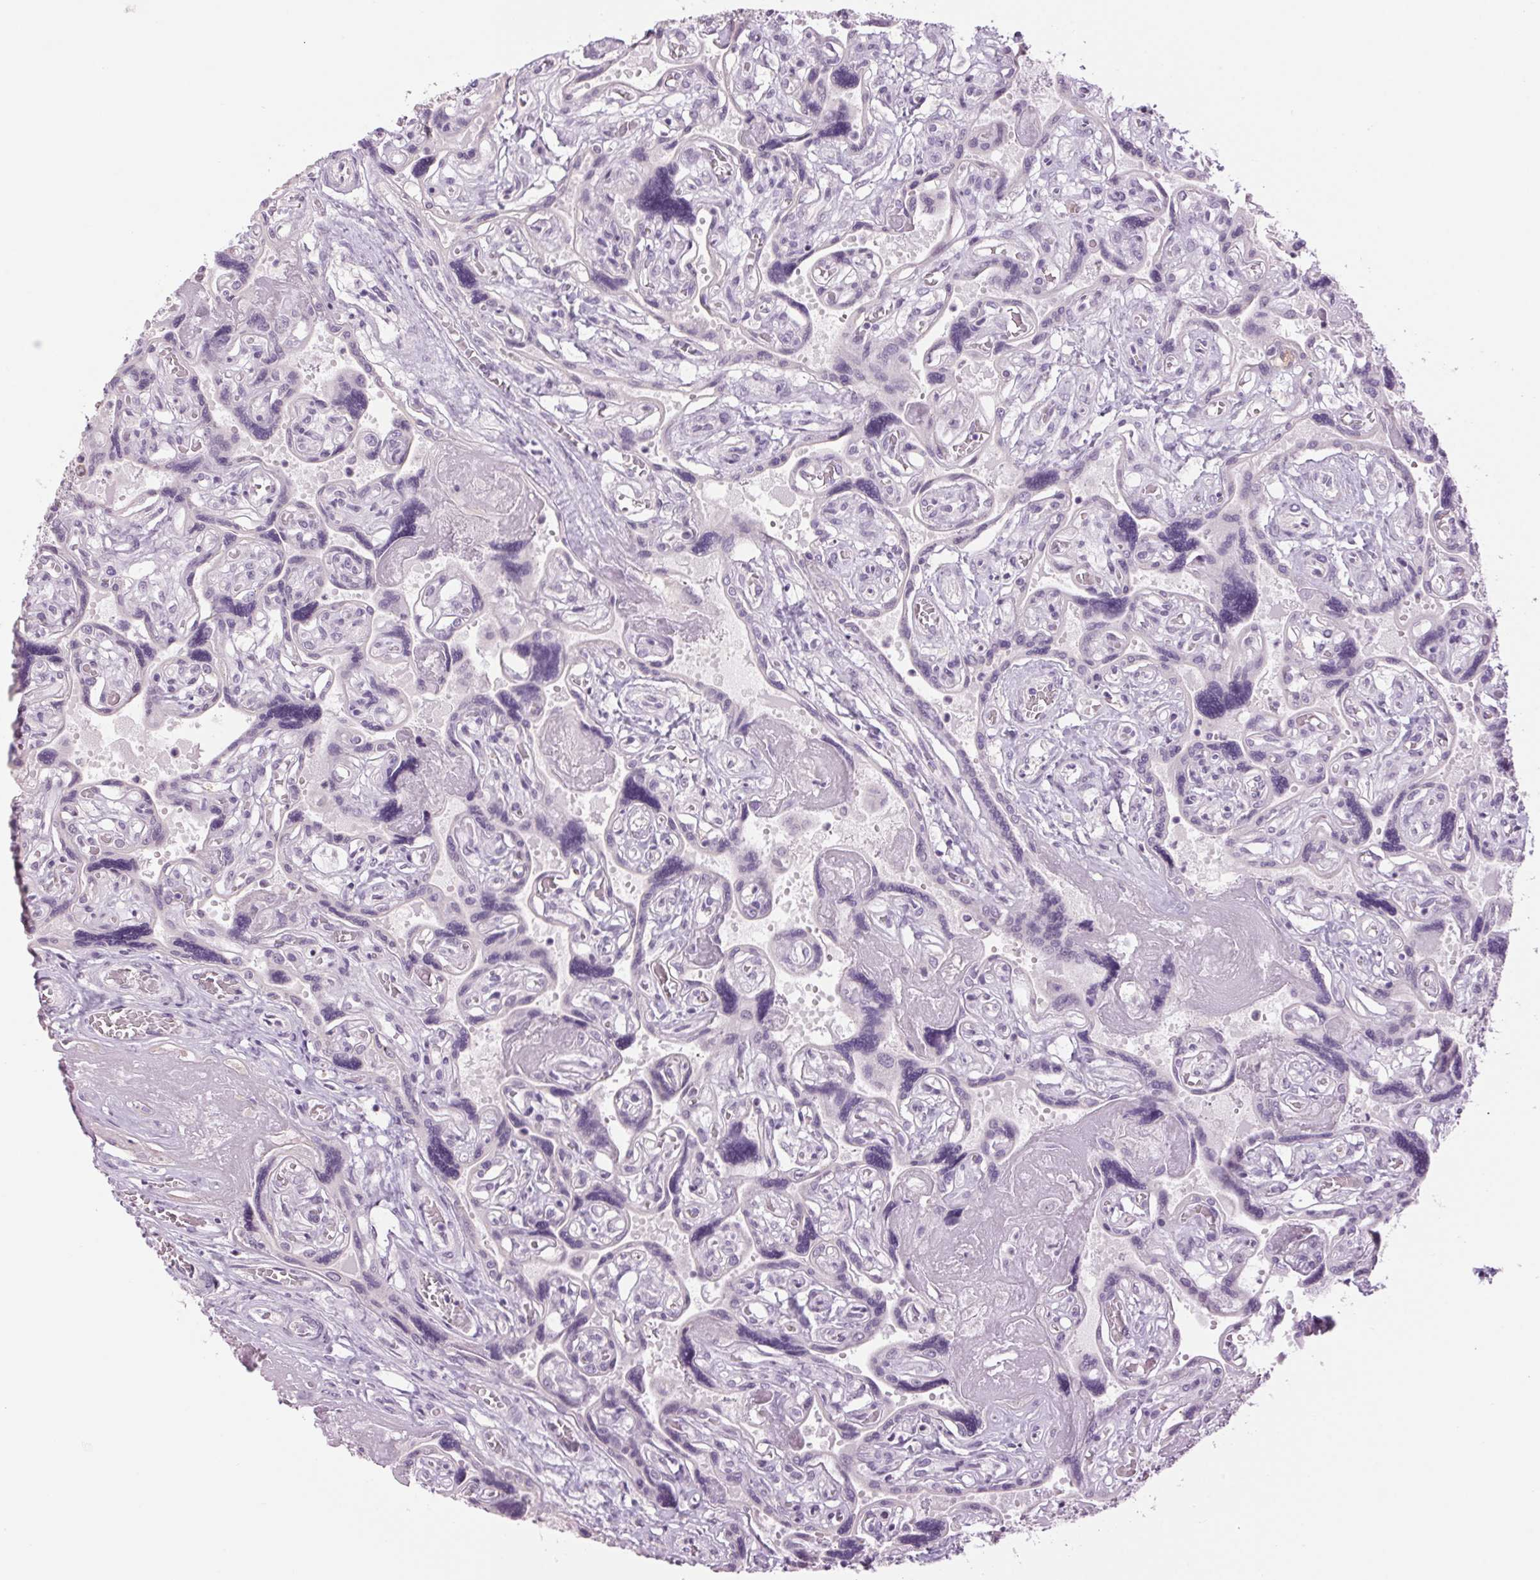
{"staining": {"intensity": "negative", "quantity": "none", "location": "none"}, "tissue": "placenta", "cell_type": "Decidual cells", "image_type": "normal", "snomed": [{"axis": "morphology", "description": "Normal tissue, NOS"}, {"axis": "topography", "description": "Placenta"}], "caption": "Placenta stained for a protein using immunohistochemistry (IHC) reveals no positivity decidual cells.", "gene": "MPO", "patient": {"sex": "female", "age": 32}}